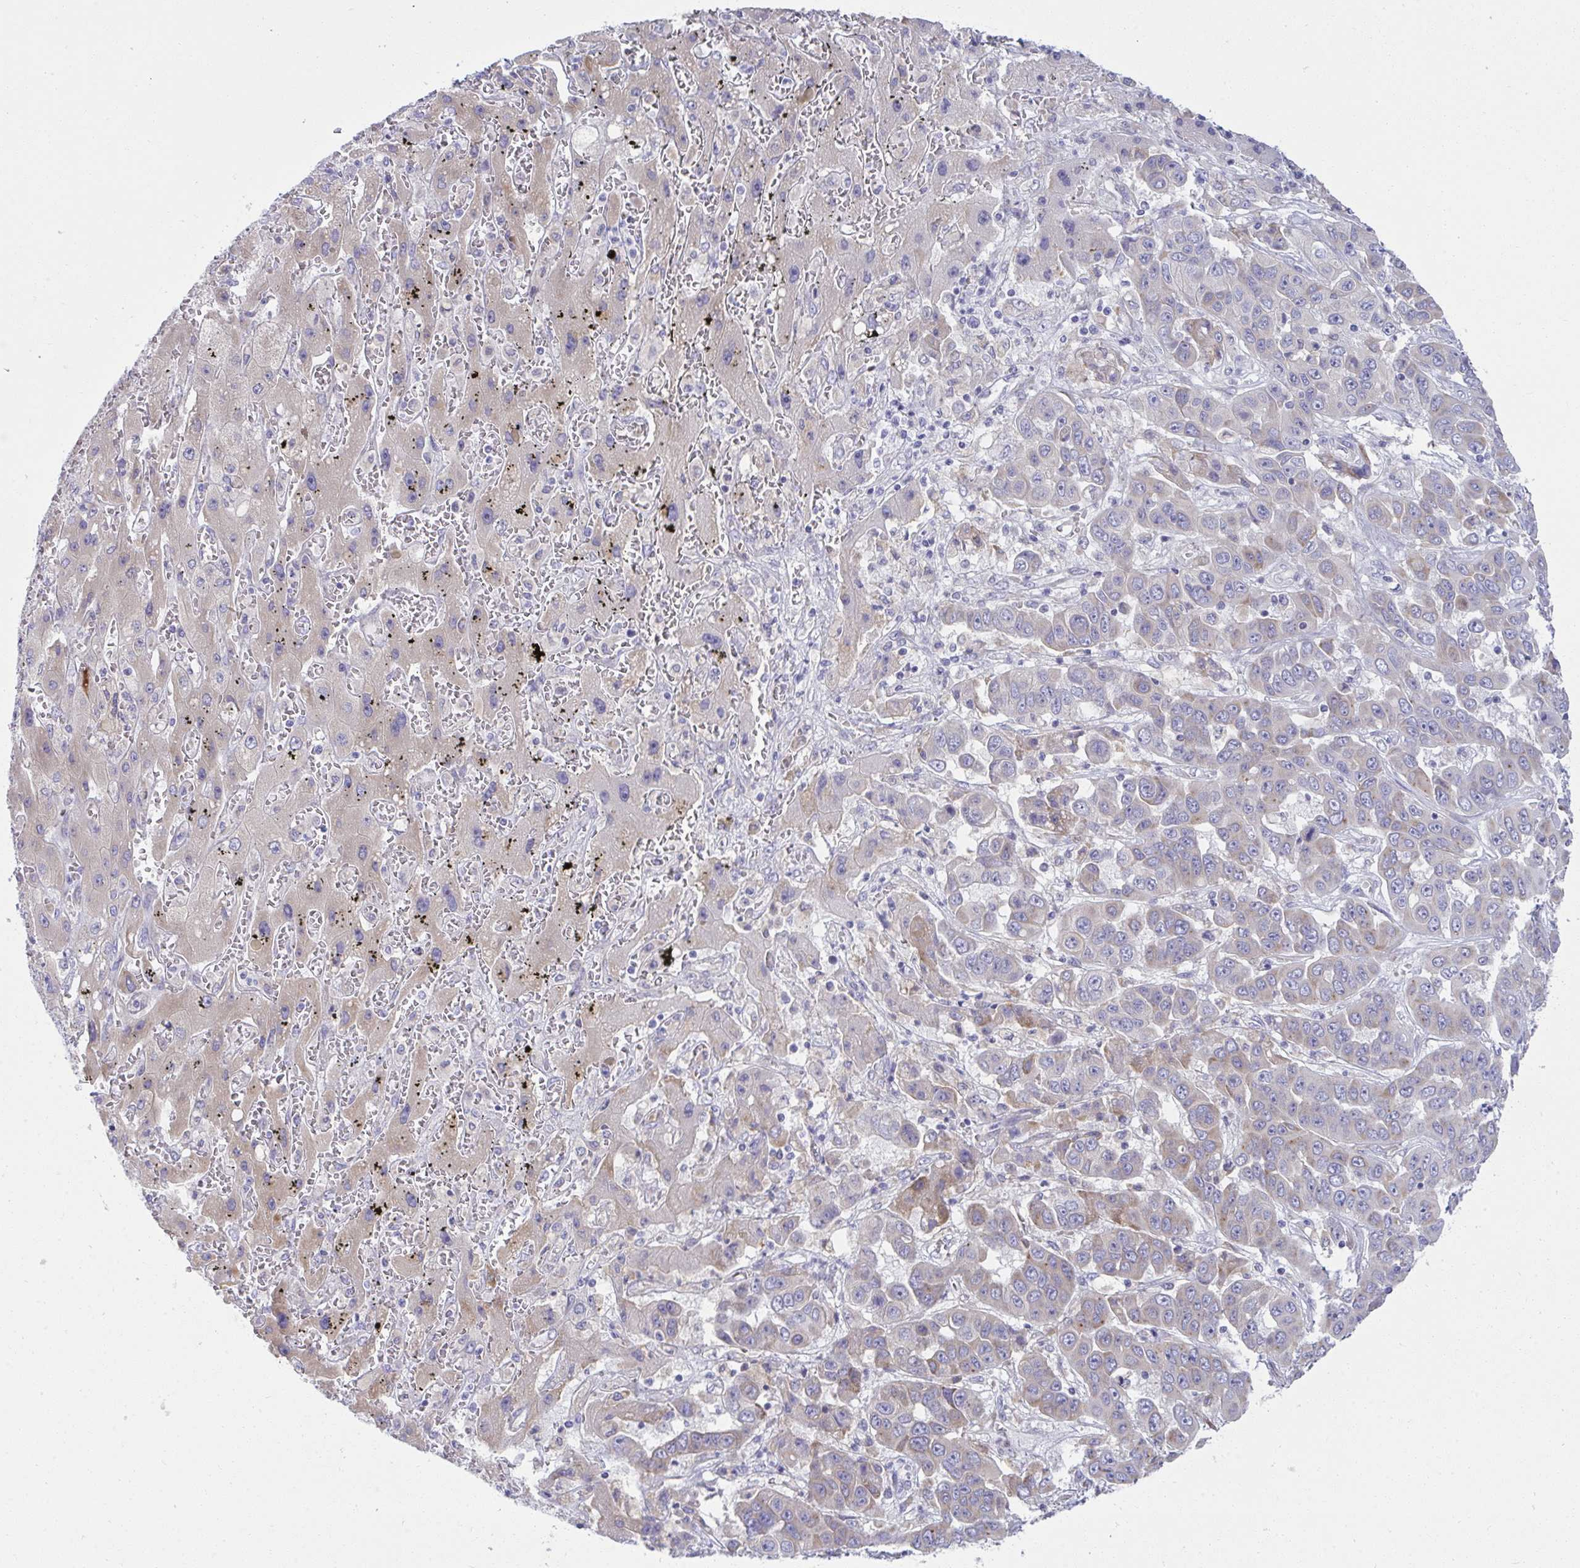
{"staining": {"intensity": "weak", "quantity": "<25%", "location": "cytoplasmic/membranous"}, "tissue": "liver cancer", "cell_type": "Tumor cells", "image_type": "cancer", "snomed": [{"axis": "morphology", "description": "Cholangiocarcinoma"}, {"axis": "topography", "description": "Liver"}], "caption": "Immunohistochemical staining of liver cancer displays no significant staining in tumor cells. (Immunohistochemistry, brightfield microscopy, high magnification).", "gene": "FASLG", "patient": {"sex": "female", "age": 52}}